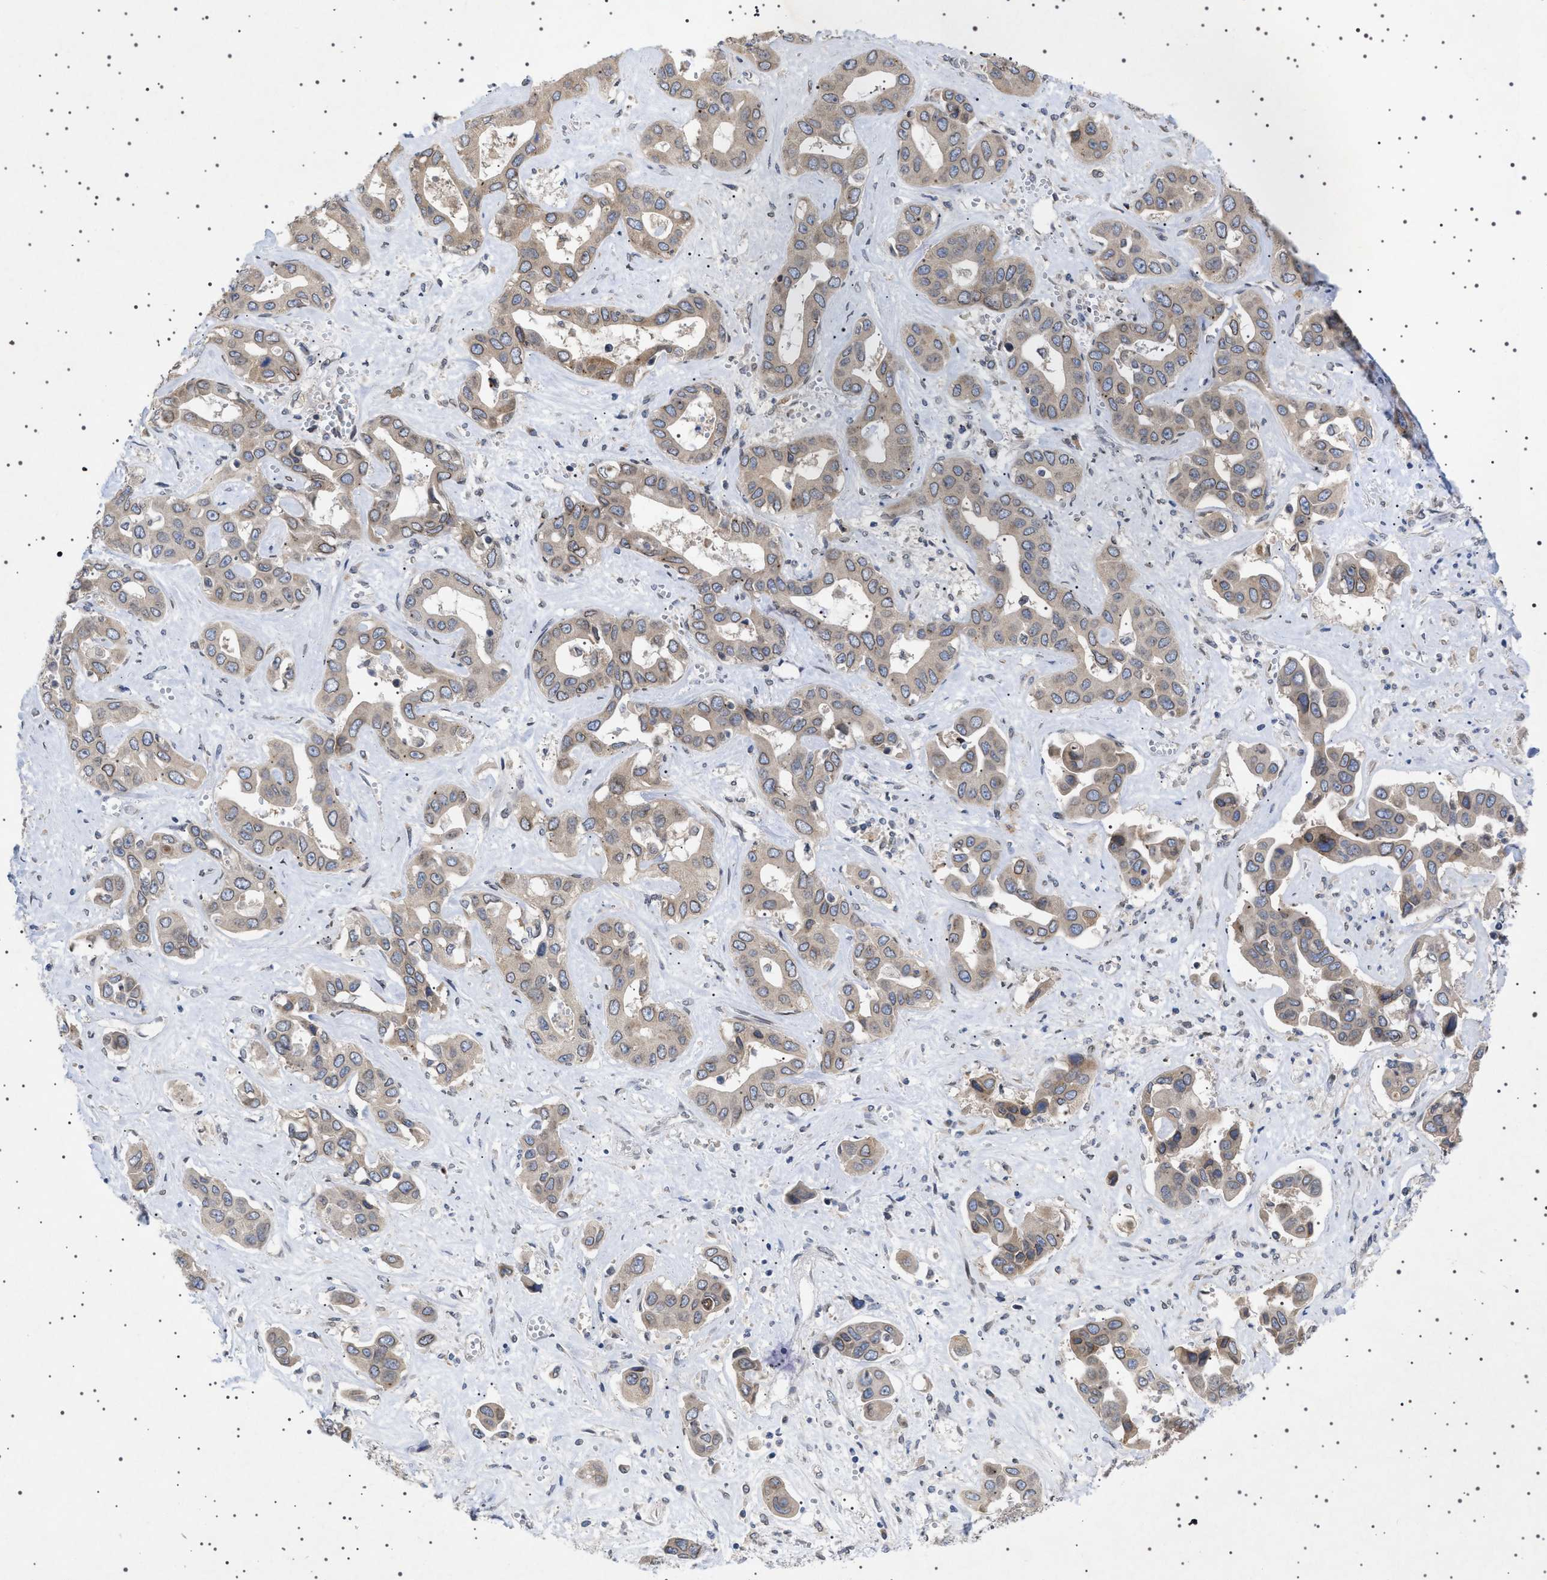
{"staining": {"intensity": "weak", "quantity": "25%-75%", "location": "cytoplasmic/membranous,nuclear"}, "tissue": "liver cancer", "cell_type": "Tumor cells", "image_type": "cancer", "snomed": [{"axis": "morphology", "description": "Cholangiocarcinoma"}, {"axis": "topography", "description": "Liver"}], "caption": "Brown immunohistochemical staining in human liver cholangiocarcinoma displays weak cytoplasmic/membranous and nuclear staining in approximately 25%-75% of tumor cells. The protein of interest is shown in brown color, while the nuclei are stained blue.", "gene": "NUP93", "patient": {"sex": "female", "age": 52}}